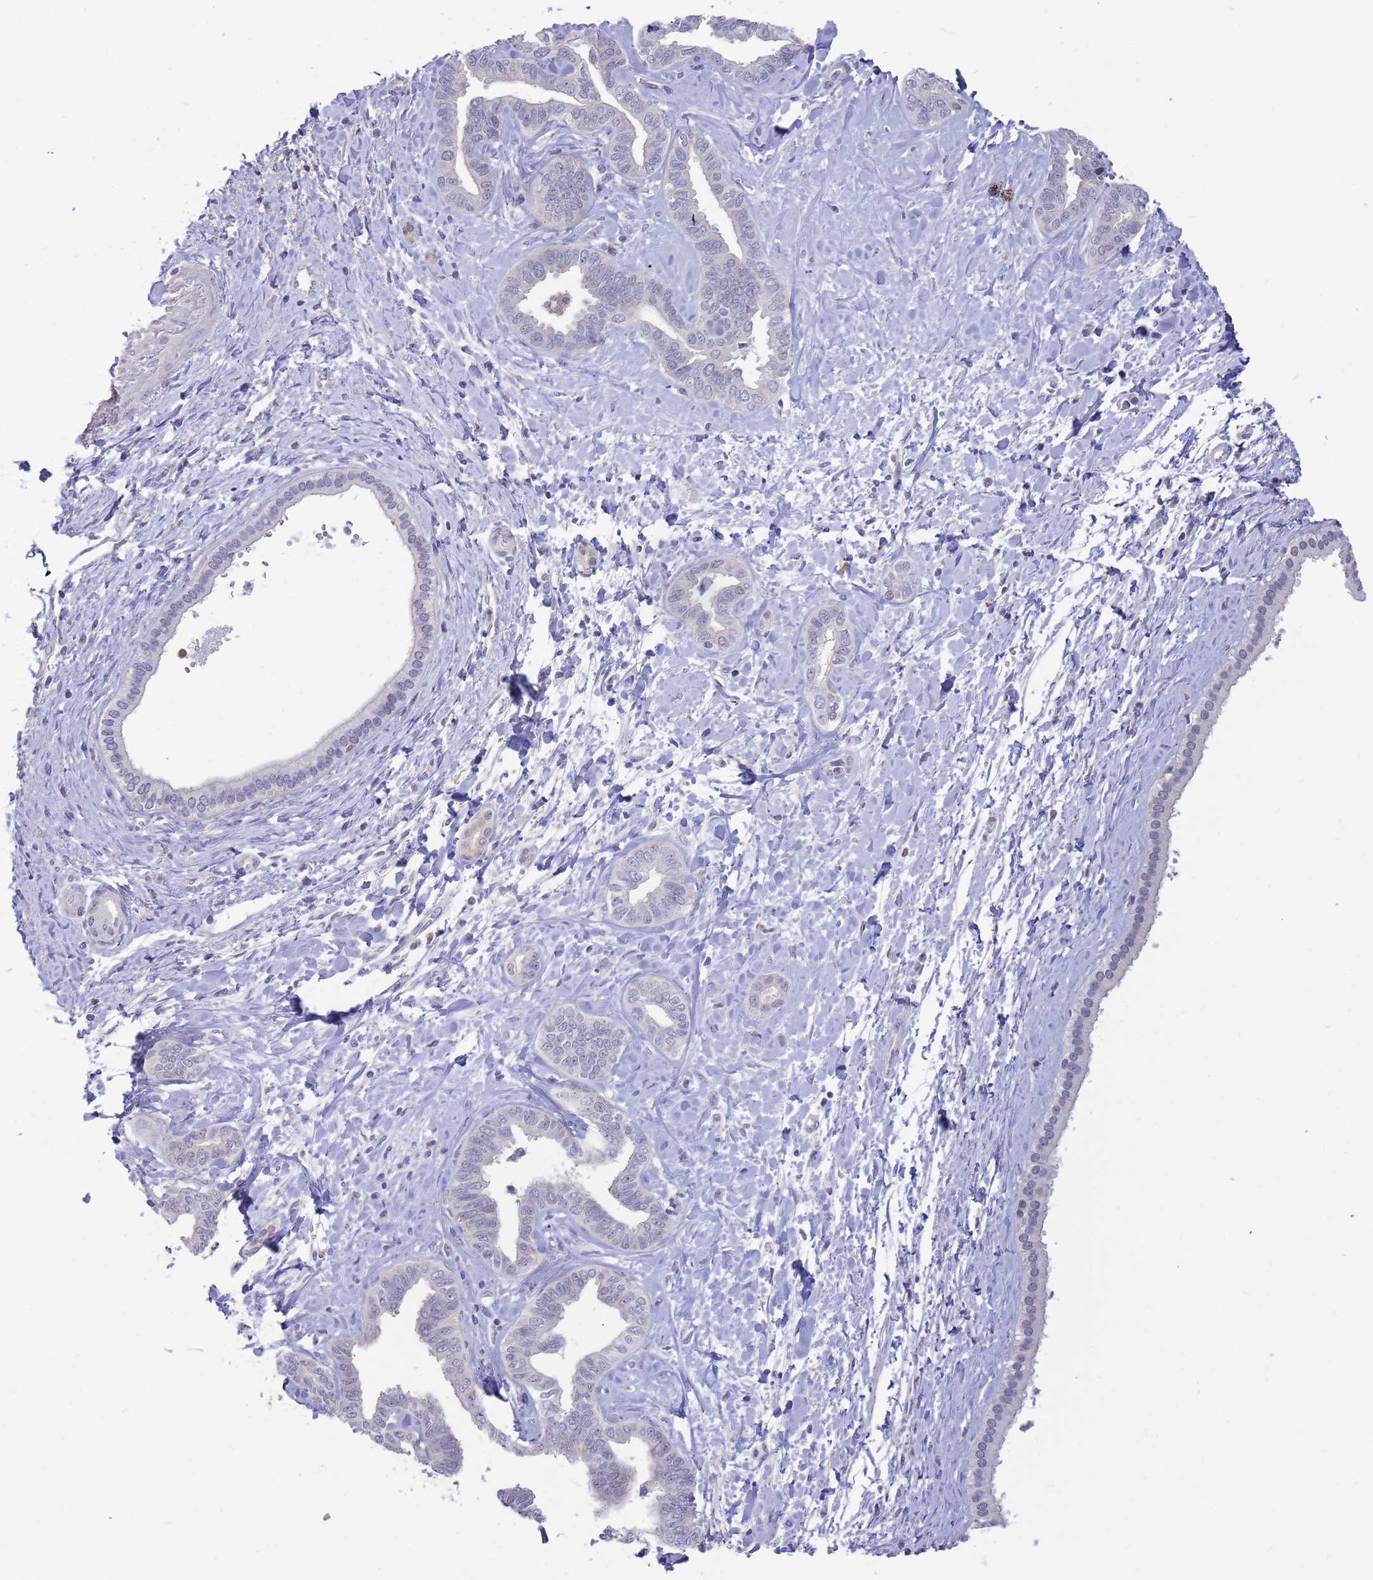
{"staining": {"intensity": "negative", "quantity": "none", "location": "none"}, "tissue": "liver cancer", "cell_type": "Tumor cells", "image_type": "cancer", "snomed": [{"axis": "morphology", "description": "Cholangiocarcinoma"}, {"axis": "topography", "description": "Liver"}], "caption": "High power microscopy micrograph of an IHC image of cholangiocarcinoma (liver), revealing no significant expression in tumor cells. Brightfield microscopy of immunohistochemistry stained with DAB (brown) and hematoxylin (blue), captured at high magnification.", "gene": "AP5S1", "patient": {"sex": "female", "age": 77}}